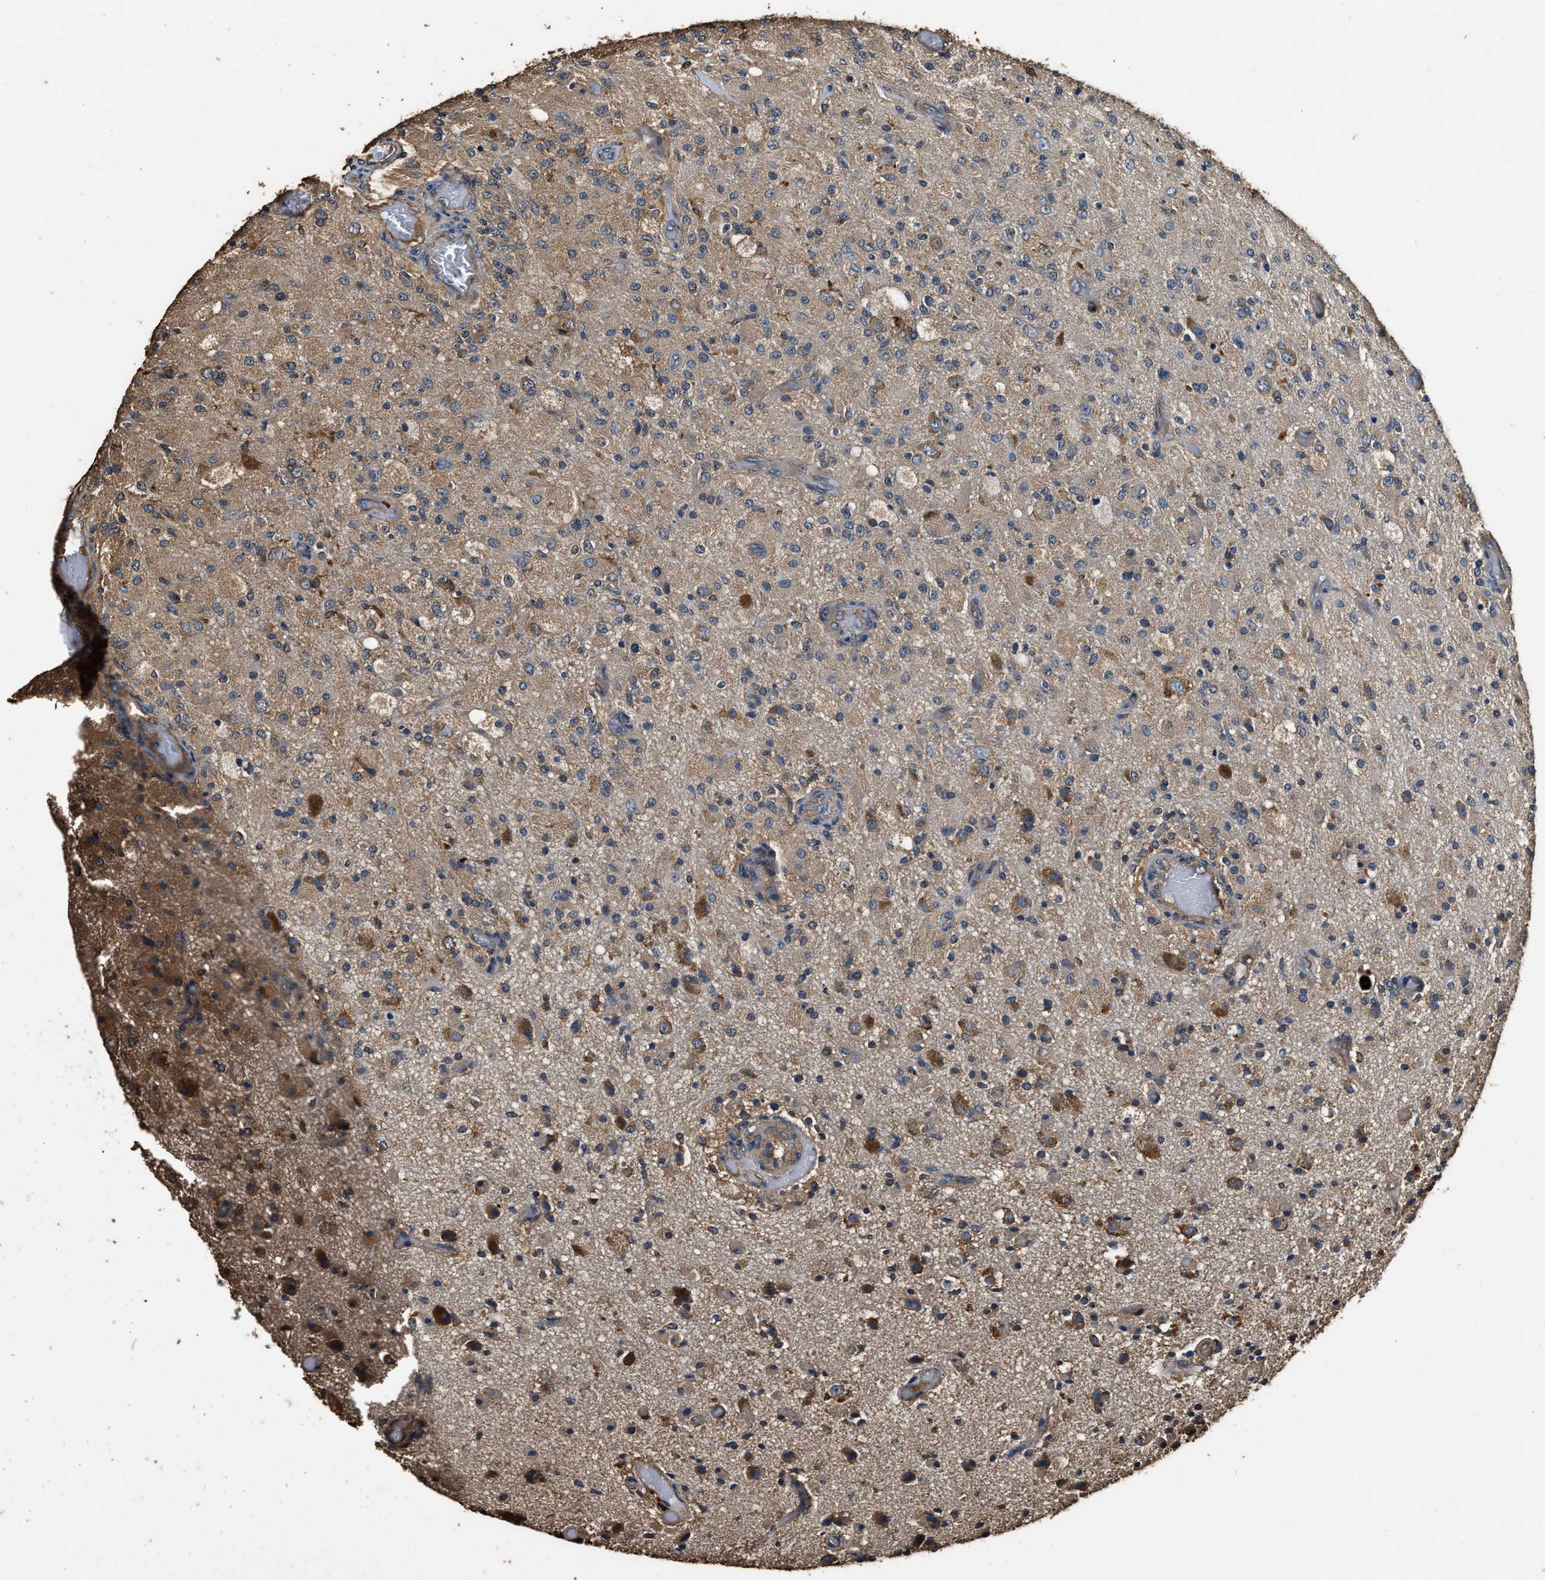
{"staining": {"intensity": "moderate", "quantity": "25%-75%", "location": "cytoplasmic/membranous"}, "tissue": "glioma", "cell_type": "Tumor cells", "image_type": "cancer", "snomed": [{"axis": "morphology", "description": "Normal tissue, NOS"}, {"axis": "morphology", "description": "Glioma, malignant, High grade"}, {"axis": "topography", "description": "Cerebral cortex"}], "caption": "Immunohistochemical staining of human high-grade glioma (malignant) demonstrates medium levels of moderate cytoplasmic/membranous protein expression in about 25%-75% of tumor cells.", "gene": "MIB1", "patient": {"sex": "male", "age": 77}}